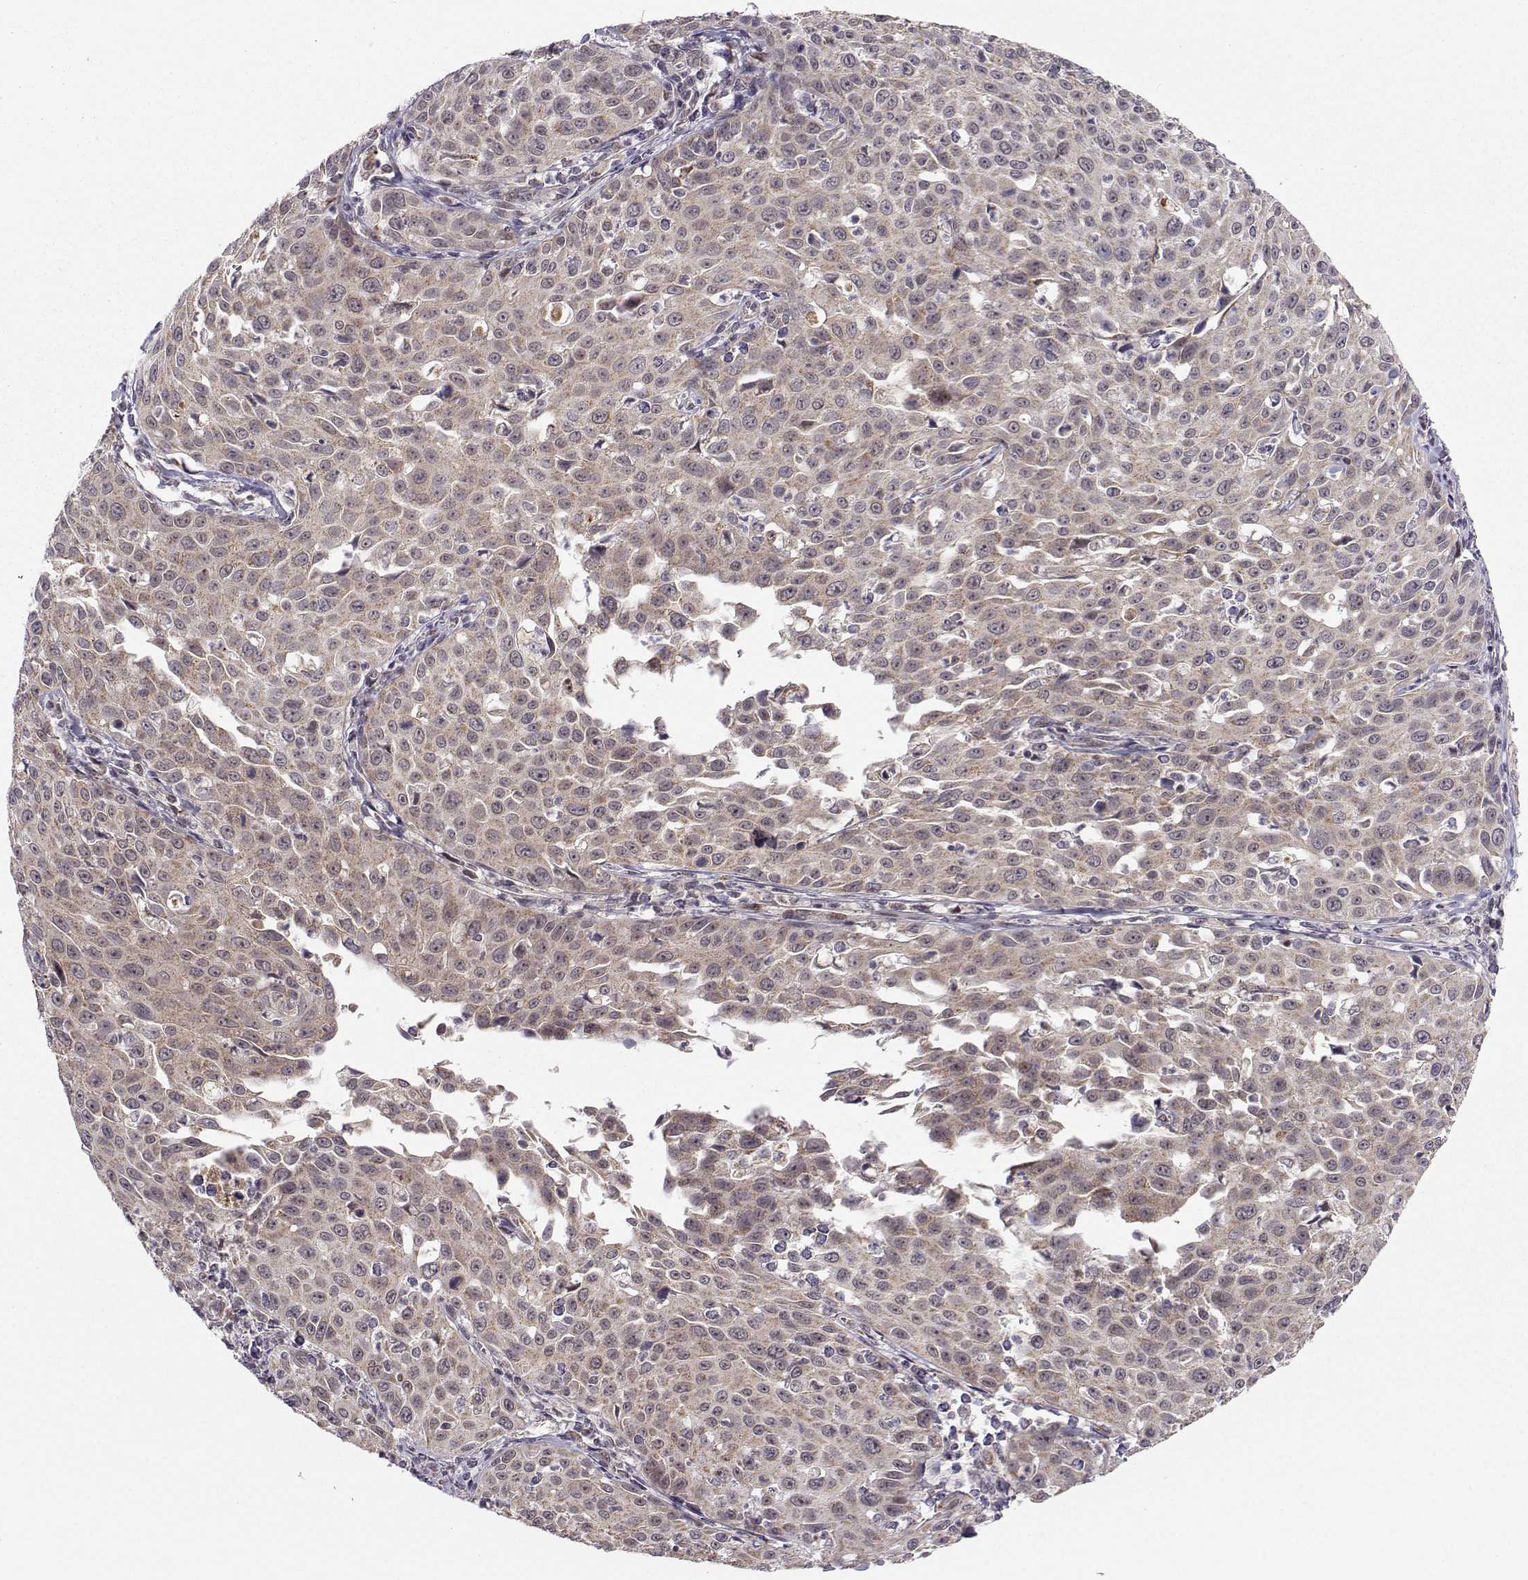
{"staining": {"intensity": "weak", "quantity": ">75%", "location": "cytoplasmic/membranous"}, "tissue": "cervical cancer", "cell_type": "Tumor cells", "image_type": "cancer", "snomed": [{"axis": "morphology", "description": "Squamous cell carcinoma, NOS"}, {"axis": "topography", "description": "Cervix"}], "caption": "Weak cytoplasmic/membranous staining for a protein is identified in about >75% of tumor cells of cervical cancer using IHC.", "gene": "NECAB3", "patient": {"sex": "female", "age": 26}}